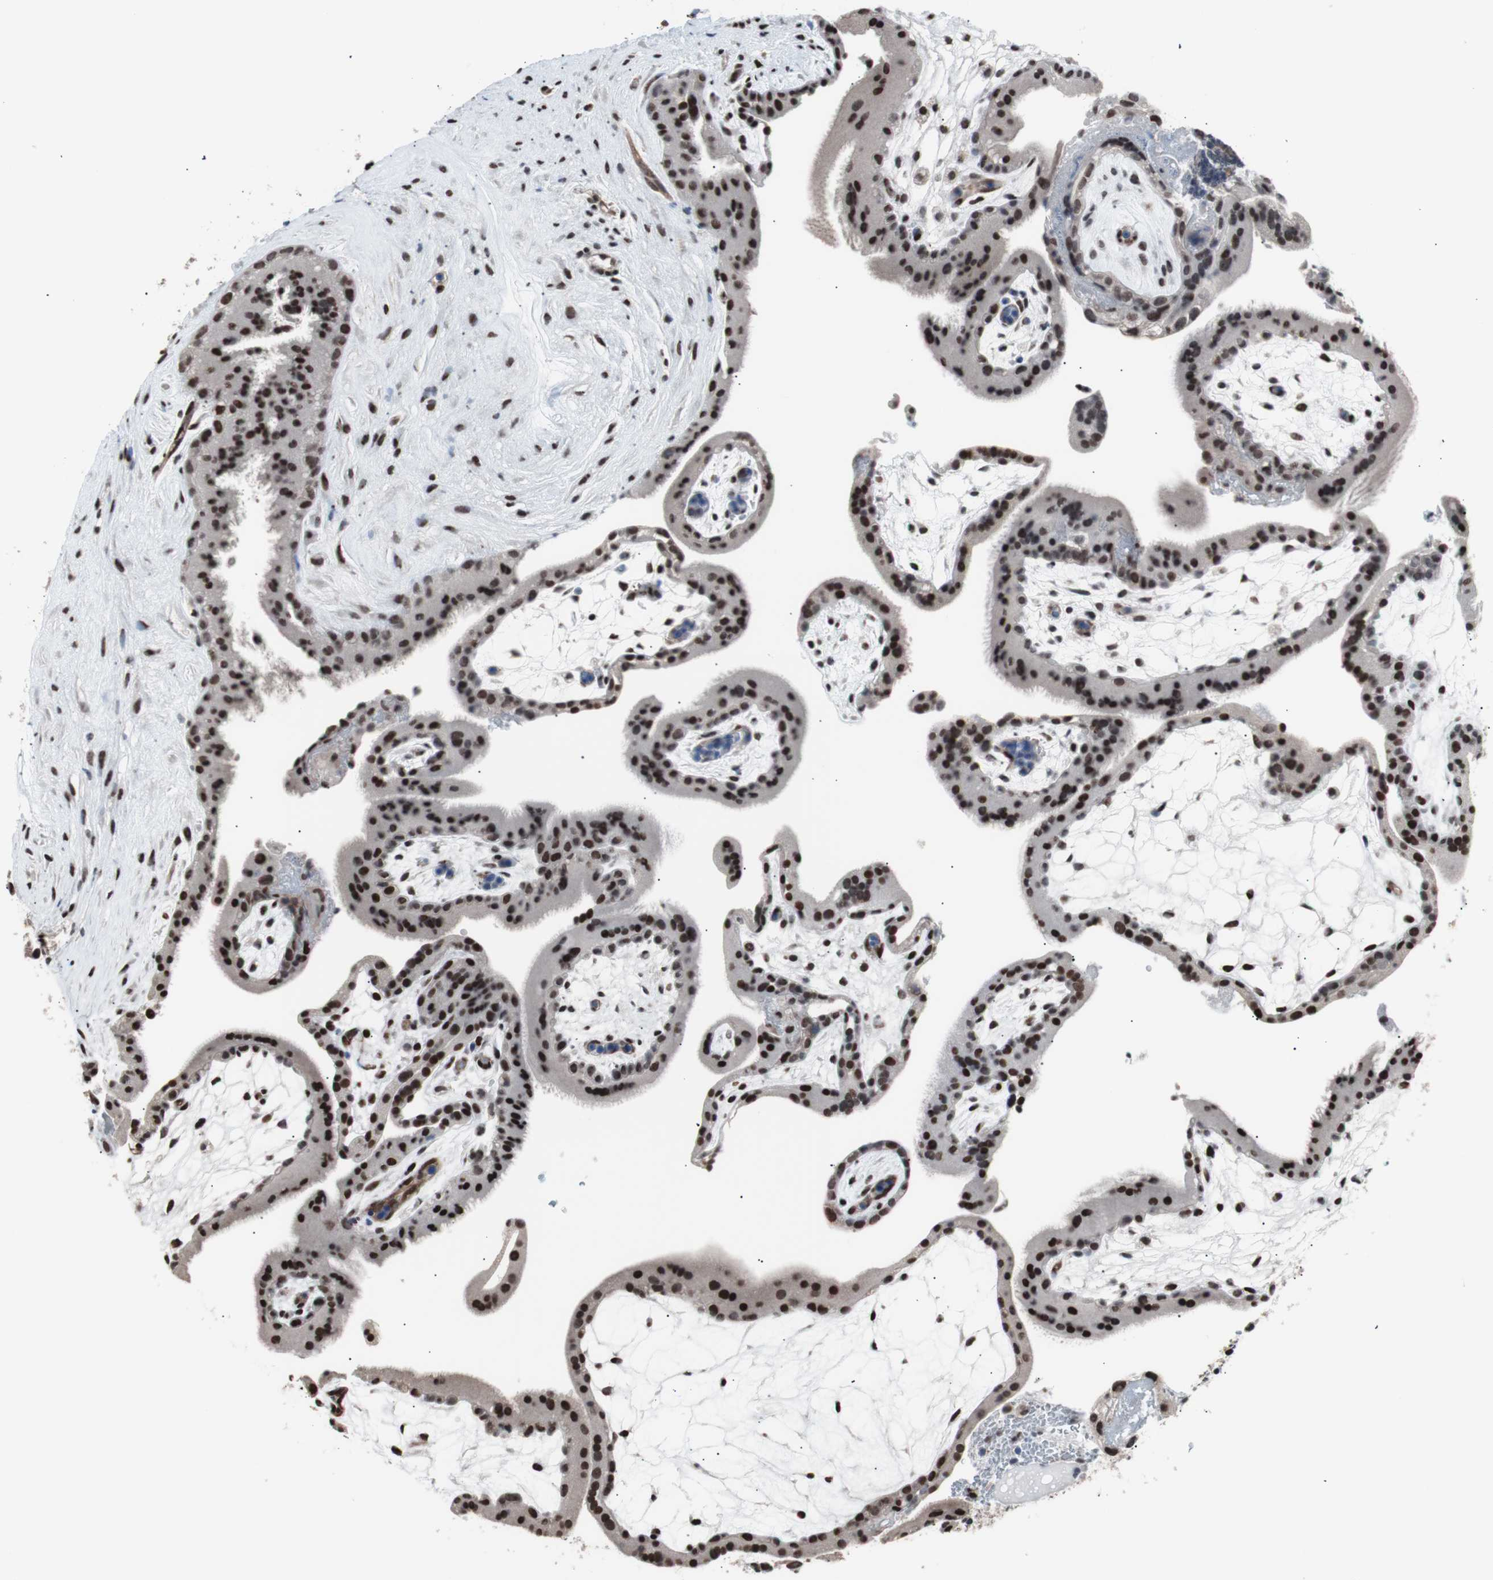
{"staining": {"intensity": "strong", "quantity": ">75%", "location": "cytoplasmic/membranous,nuclear"}, "tissue": "placenta", "cell_type": "Trophoblastic cells", "image_type": "normal", "snomed": [{"axis": "morphology", "description": "Normal tissue, NOS"}, {"axis": "topography", "description": "Placenta"}], "caption": "High-magnification brightfield microscopy of unremarkable placenta stained with DAB (brown) and counterstained with hematoxylin (blue). trophoblastic cells exhibit strong cytoplasmic/membranous,nuclear positivity is seen in about>75% of cells.", "gene": "POGZ", "patient": {"sex": "female", "age": 19}}